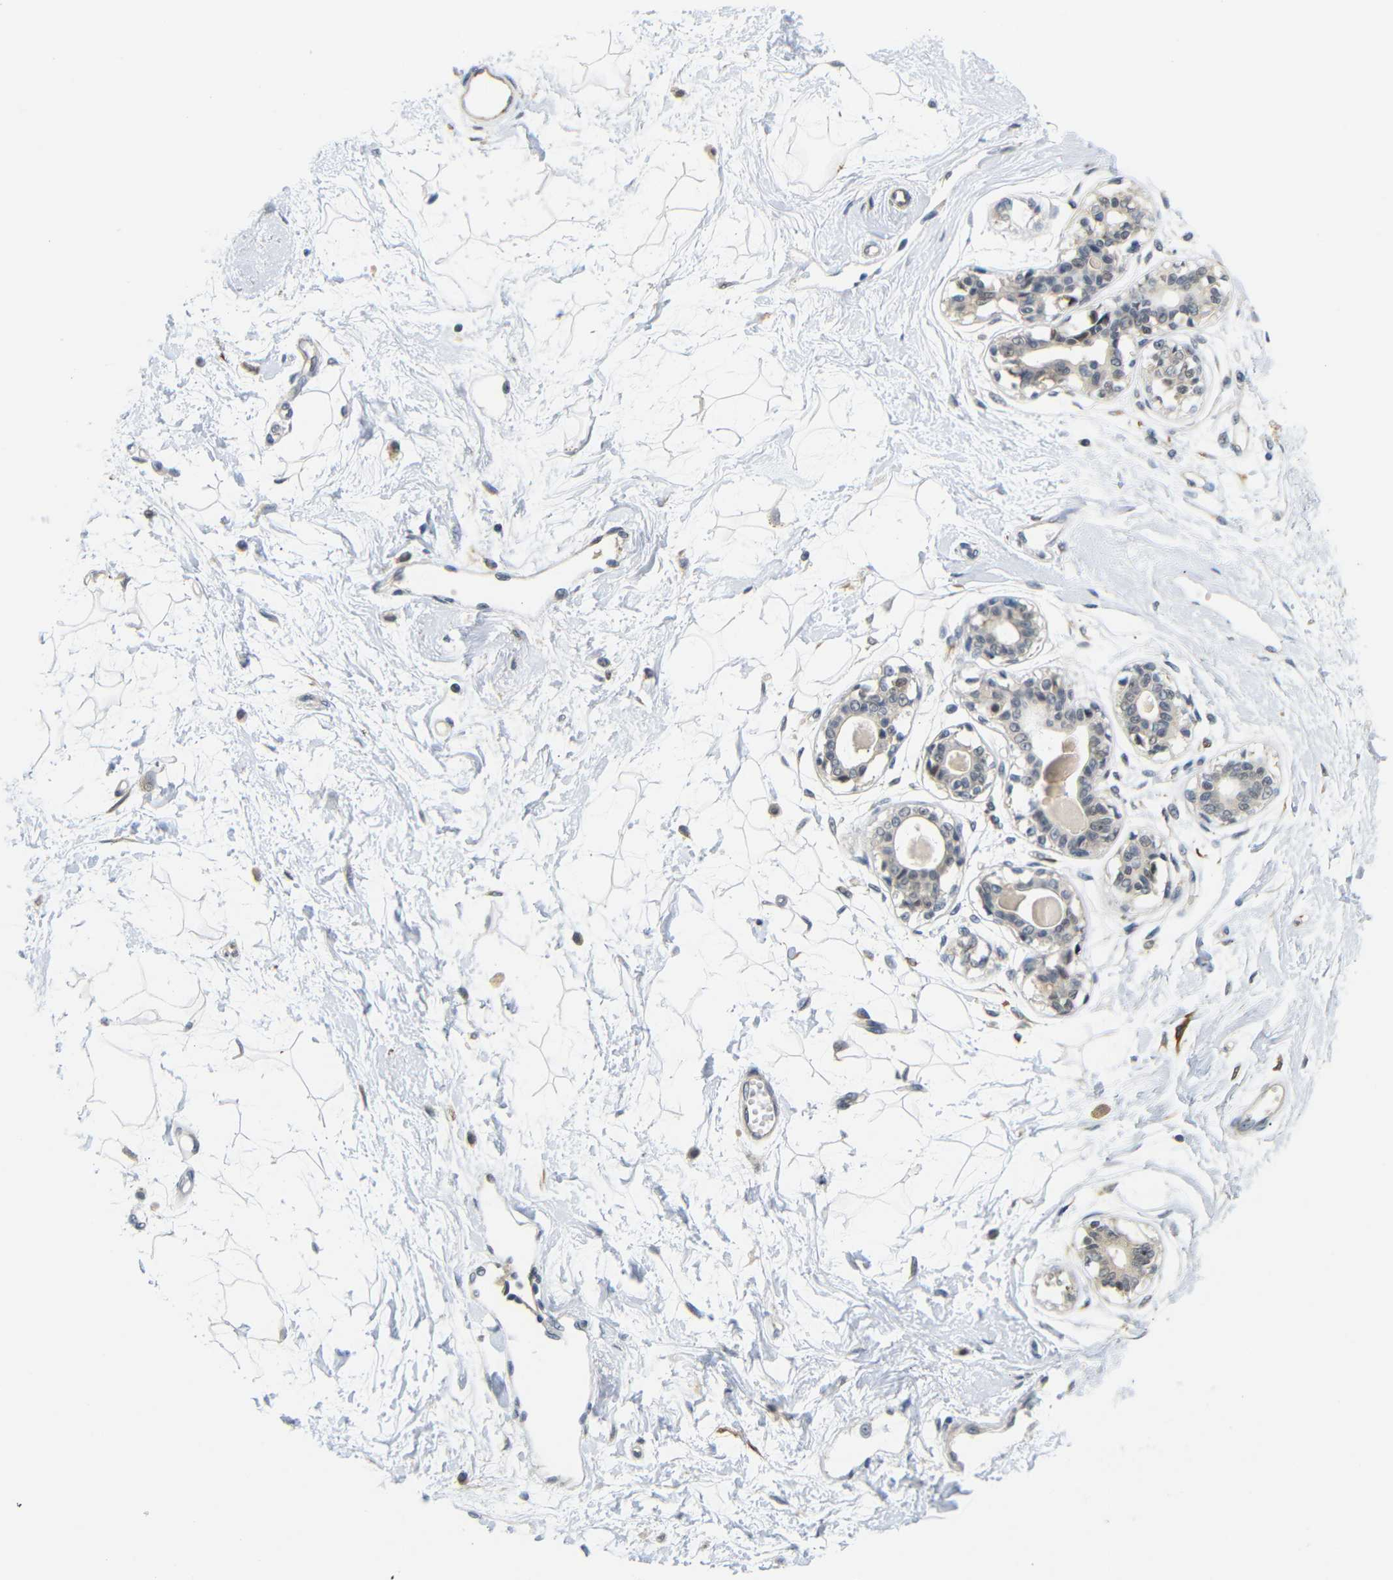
{"staining": {"intensity": "negative", "quantity": "none", "location": "none"}, "tissue": "breast", "cell_type": "Adipocytes", "image_type": "normal", "snomed": [{"axis": "morphology", "description": "Normal tissue, NOS"}, {"axis": "topography", "description": "Breast"}], "caption": "Immunohistochemistry (IHC) histopathology image of normal breast: human breast stained with DAB displays no significant protein expression in adipocytes. Brightfield microscopy of immunohistochemistry (IHC) stained with DAB (brown) and hematoxylin (blue), captured at high magnification.", "gene": "GJA5", "patient": {"sex": "female", "age": 45}}